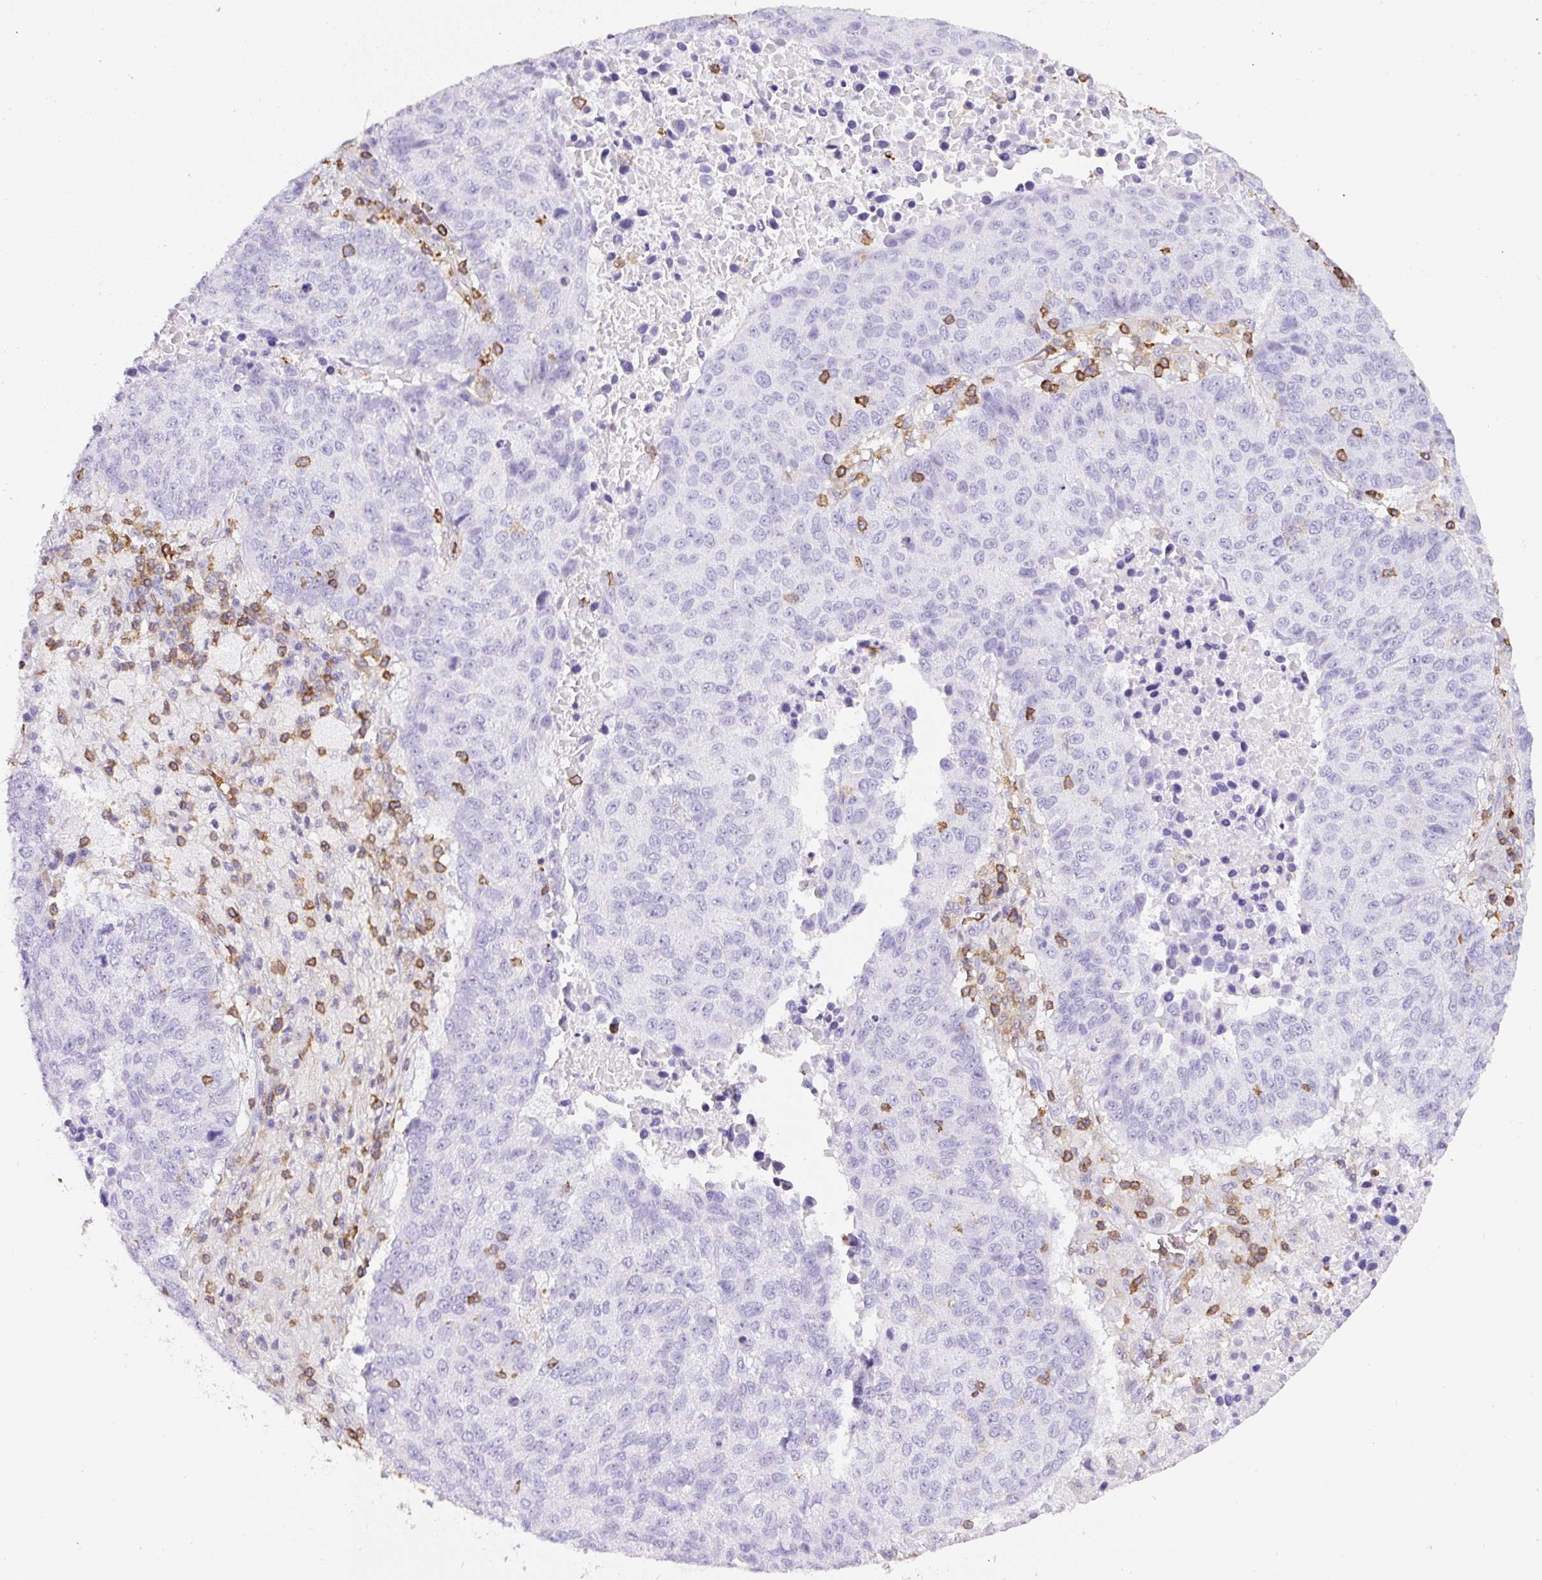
{"staining": {"intensity": "negative", "quantity": "none", "location": "none"}, "tissue": "lung cancer", "cell_type": "Tumor cells", "image_type": "cancer", "snomed": [{"axis": "morphology", "description": "Squamous cell carcinoma, NOS"}, {"axis": "topography", "description": "Lung"}], "caption": "This photomicrograph is of squamous cell carcinoma (lung) stained with immunohistochemistry to label a protein in brown with the nuclei are counter-stained blue. There is no staining in tumor cells.", "gene": "FAM228B", "patient": {"sex": "male", "age": 73}}